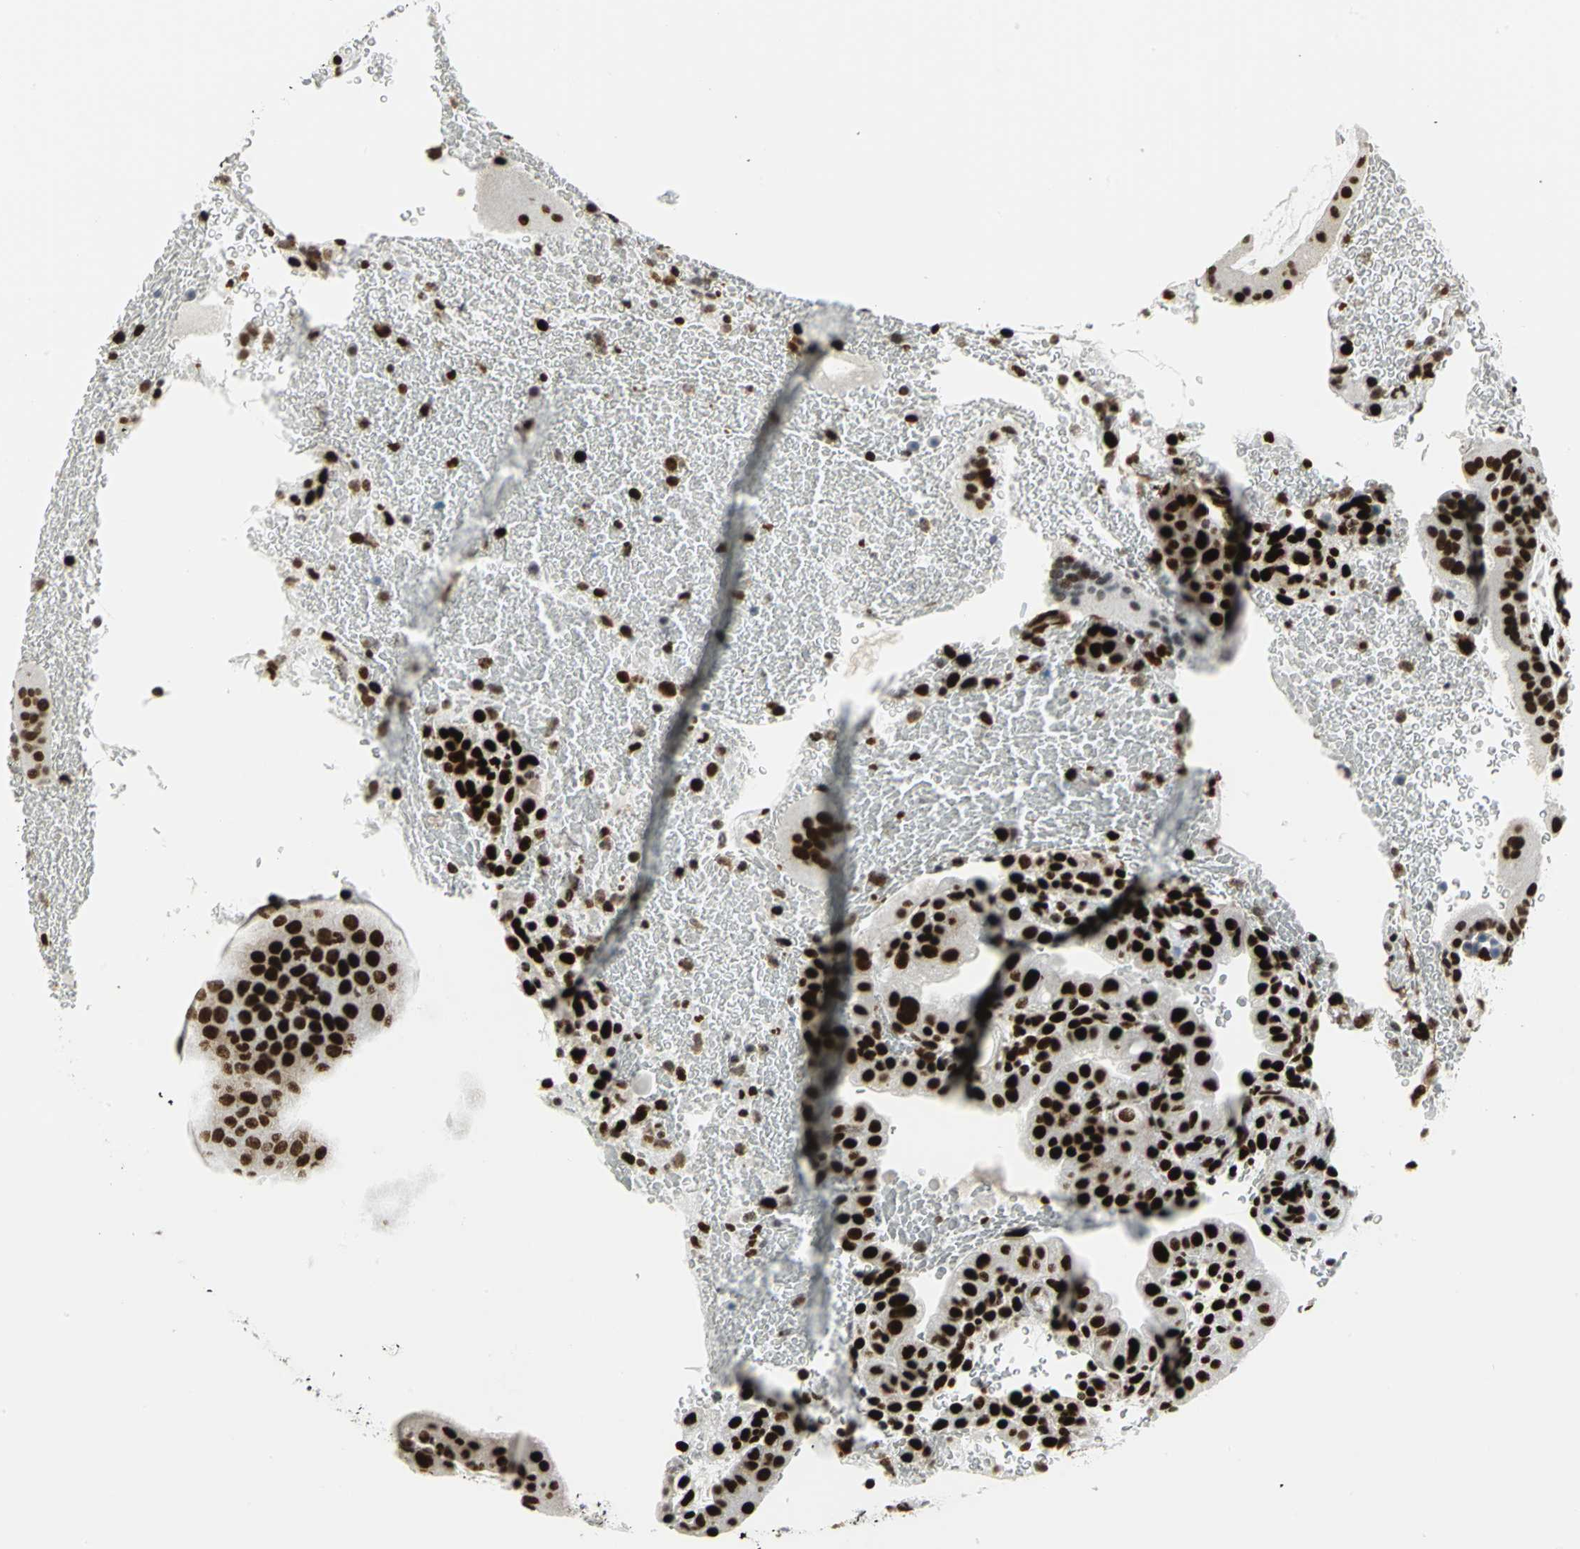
{"staining": {"intensity": "strong", "quantity": ">75%", "location": "nuclear"}, "tissue": "placenta", "cell_type": "Decidual cells", "image_type": "normal", "snomed": [{"axis": "morphology", "description": "Normal tissue, NOS"}, {"axis": "topography", "description": "Placenta"}], "caption": "Immunohistochemistry (IHC) micrograph of unremarkable placenta stained for a protein (brown), which shows high levels of strong nuclear positivity in about >75% of decidual cells.", "gene": "SMARCA4", "patient": {"sex": "female", "age": 19}}